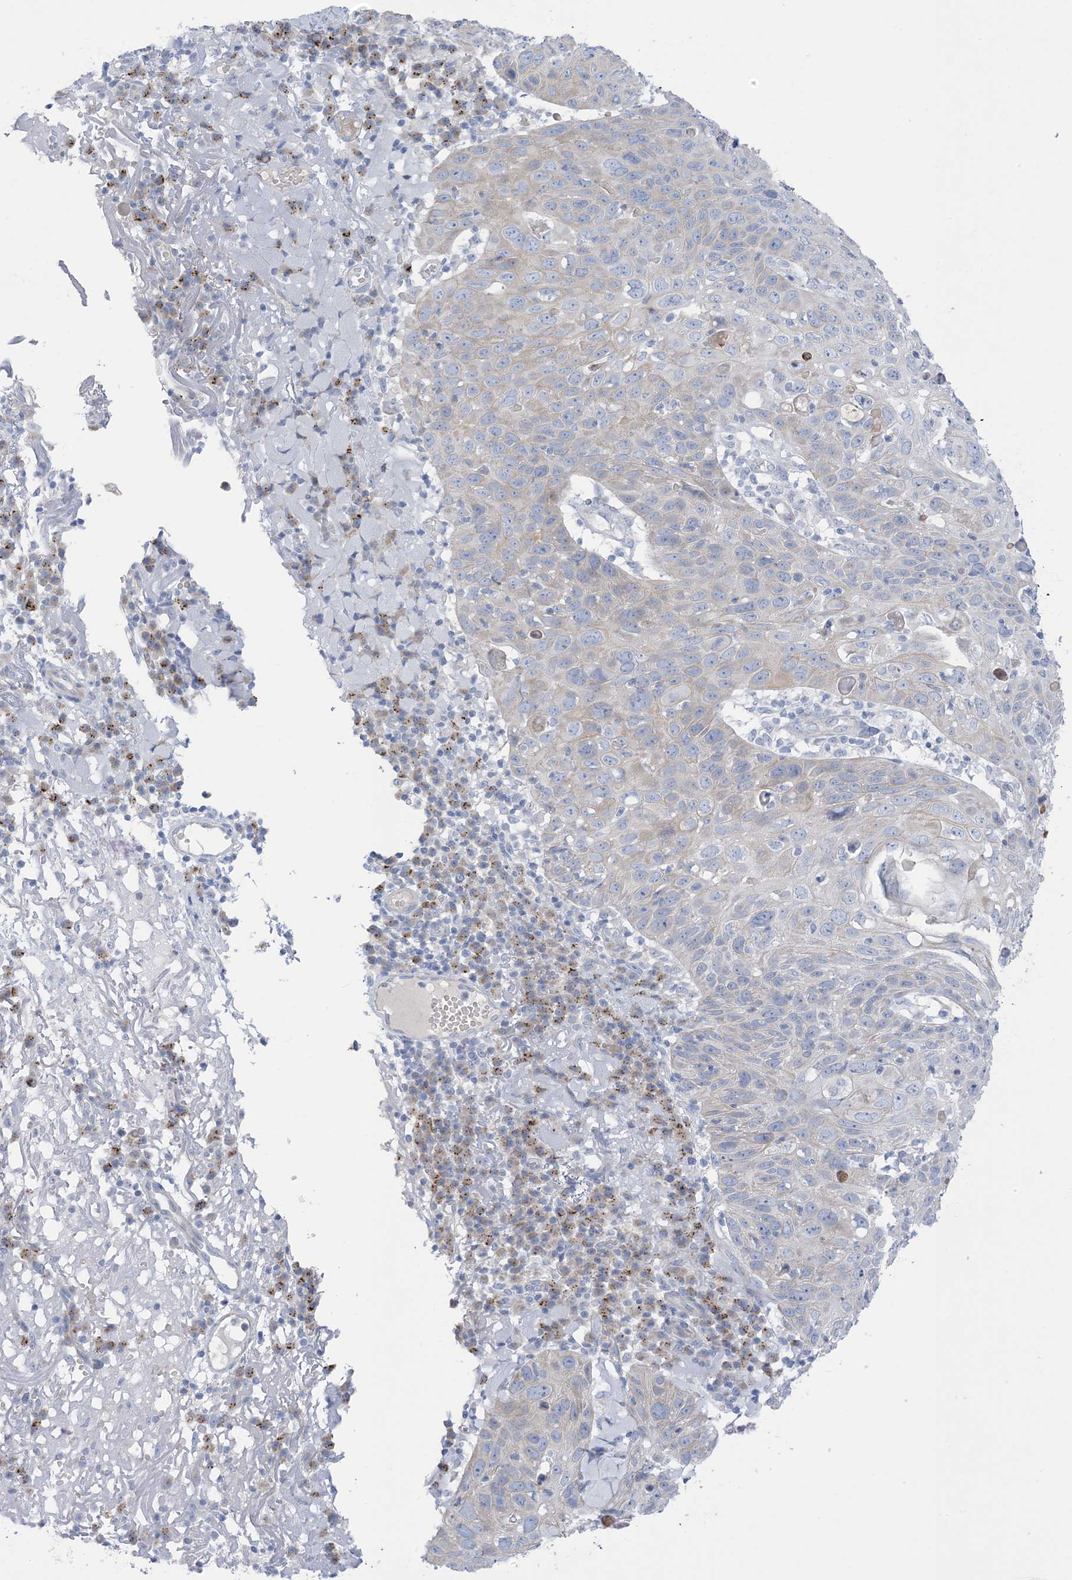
{"staining": {"intensity": "negative", "quantity": "none", "location": "none"}, "tissue": "skin cancer", "cell_type": "Tumor cells", "image_type": "cancer", "snomed": [{"axis": "morphology", "description": "Squamous cell carcinoma, NOS"}, {"axis": "topography", "description": "Skin"}], "caption": "This is a image of immunohistochemistry (IHC) staining of skin squamous cell carcinoma, which shows no positivity in tumor cells.", "gene": "XIRP2", "patient": {"sex": "female", "age": 90}}